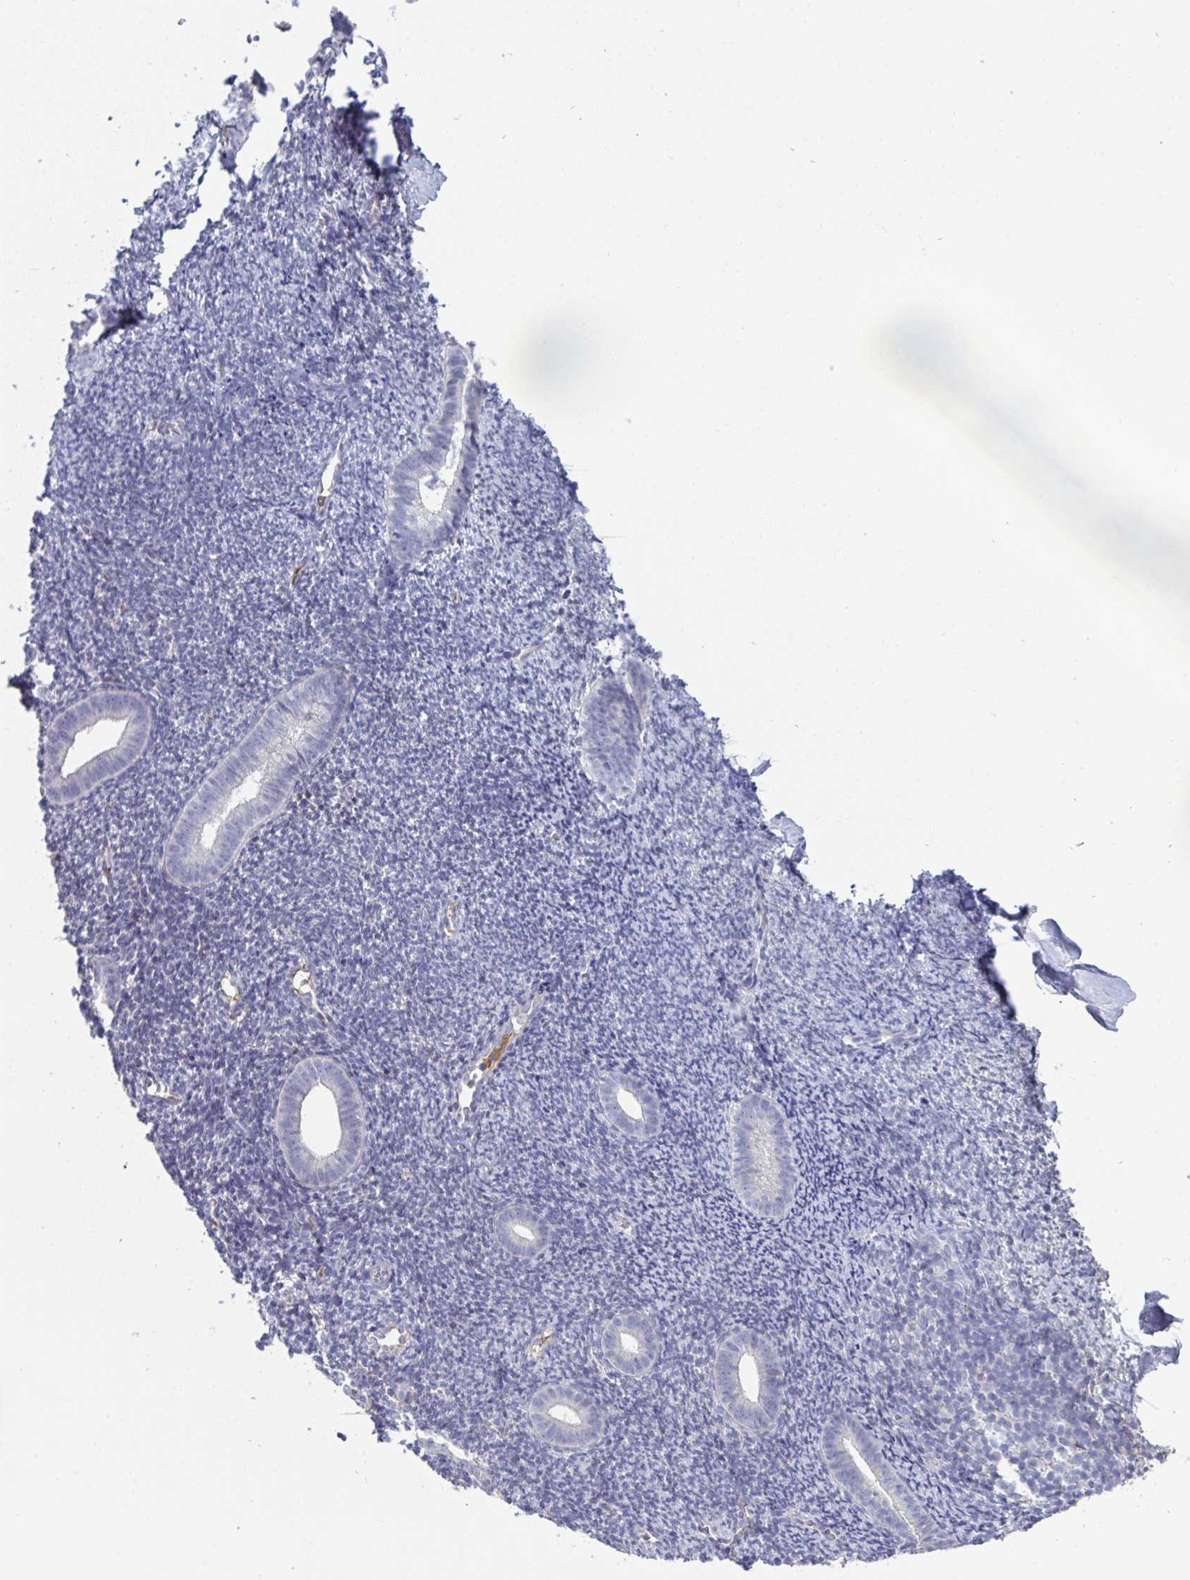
{"staining": {"intensity": "negative", "quantity": "none", "location": "none"}, "tissue": "endometrium", "cell_type": "Cells in endometrial stroma", "image_type": "normal", "snomed": [{"axis": "morphology", "description": "Normal tissue, NOS"}, {"axis": "topography", "description": "Endometrium"}], "caption": "An immunohistochemistry image of benign endometrium is shown. There is no staining in cells in endometrial stroma of endometrium. (Stains: DAB immunohistochemistry (IHC) with hematoxylin counter stain, Microscopy: brightfield microscopy at high magnification).", "gene": "HGFAC", "patient": {"sex": "female", "age": 39}}